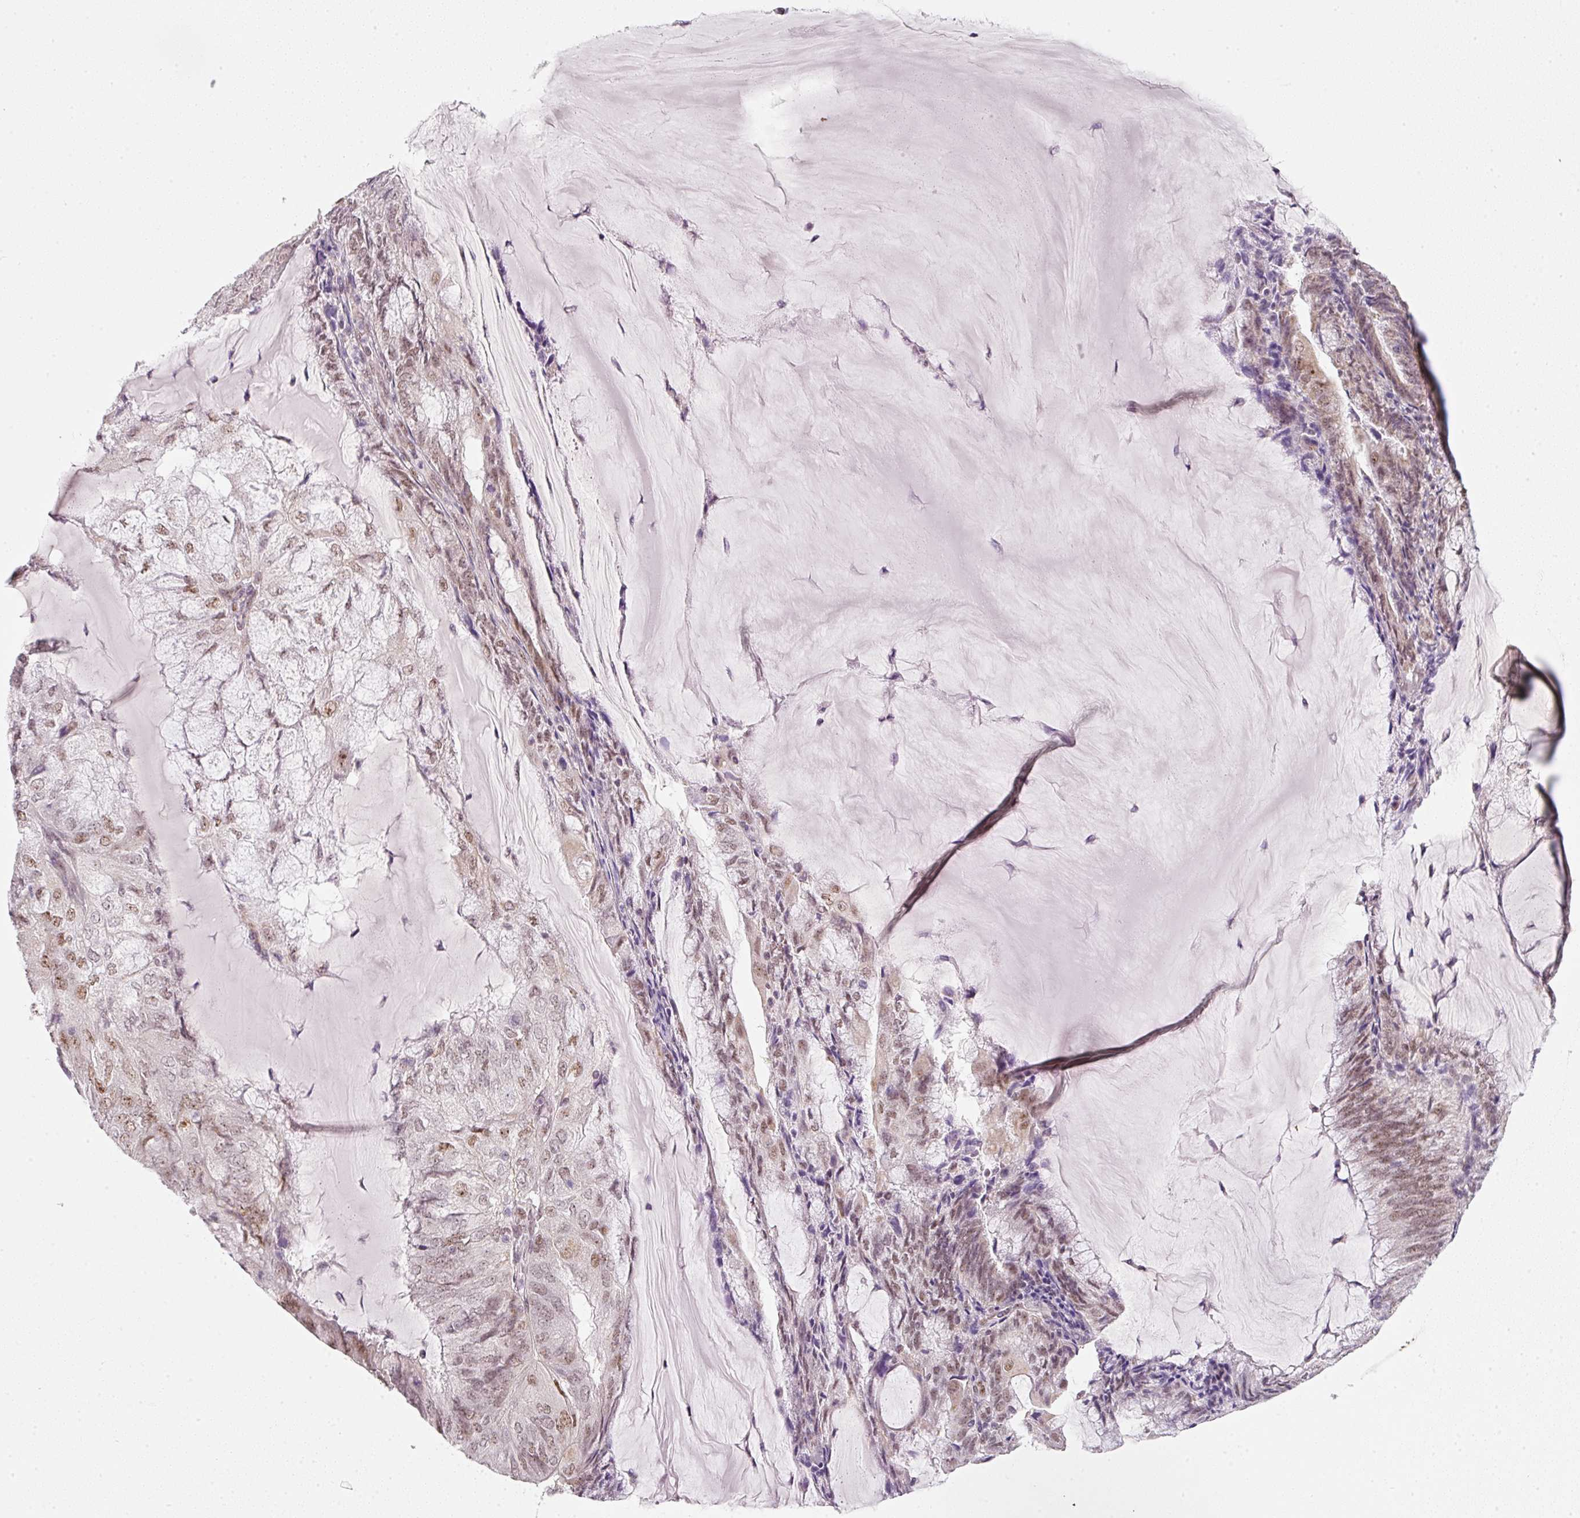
{"staining": {"intensity": "weak", "quantity": "25%-75%", "location": "nuclear"}, "tissue": "endometrial cancer", "cell_type": "Tumor cells", "image_type": "cancer", "snomed": [{"axis": "morphology", "description": "Adenocarcinoma, NOS"}, {"axis": "topography", "description": "Endometrium"}], "caption": "This micrograph reveals immunohistochemistry staining of endometrial adenocarcinoma, with low weak nuclear positivity in approximately 25%-75% of tumor cells.", "gene": "FSTL3", "patient": {"sex": "female", "age": 81}}